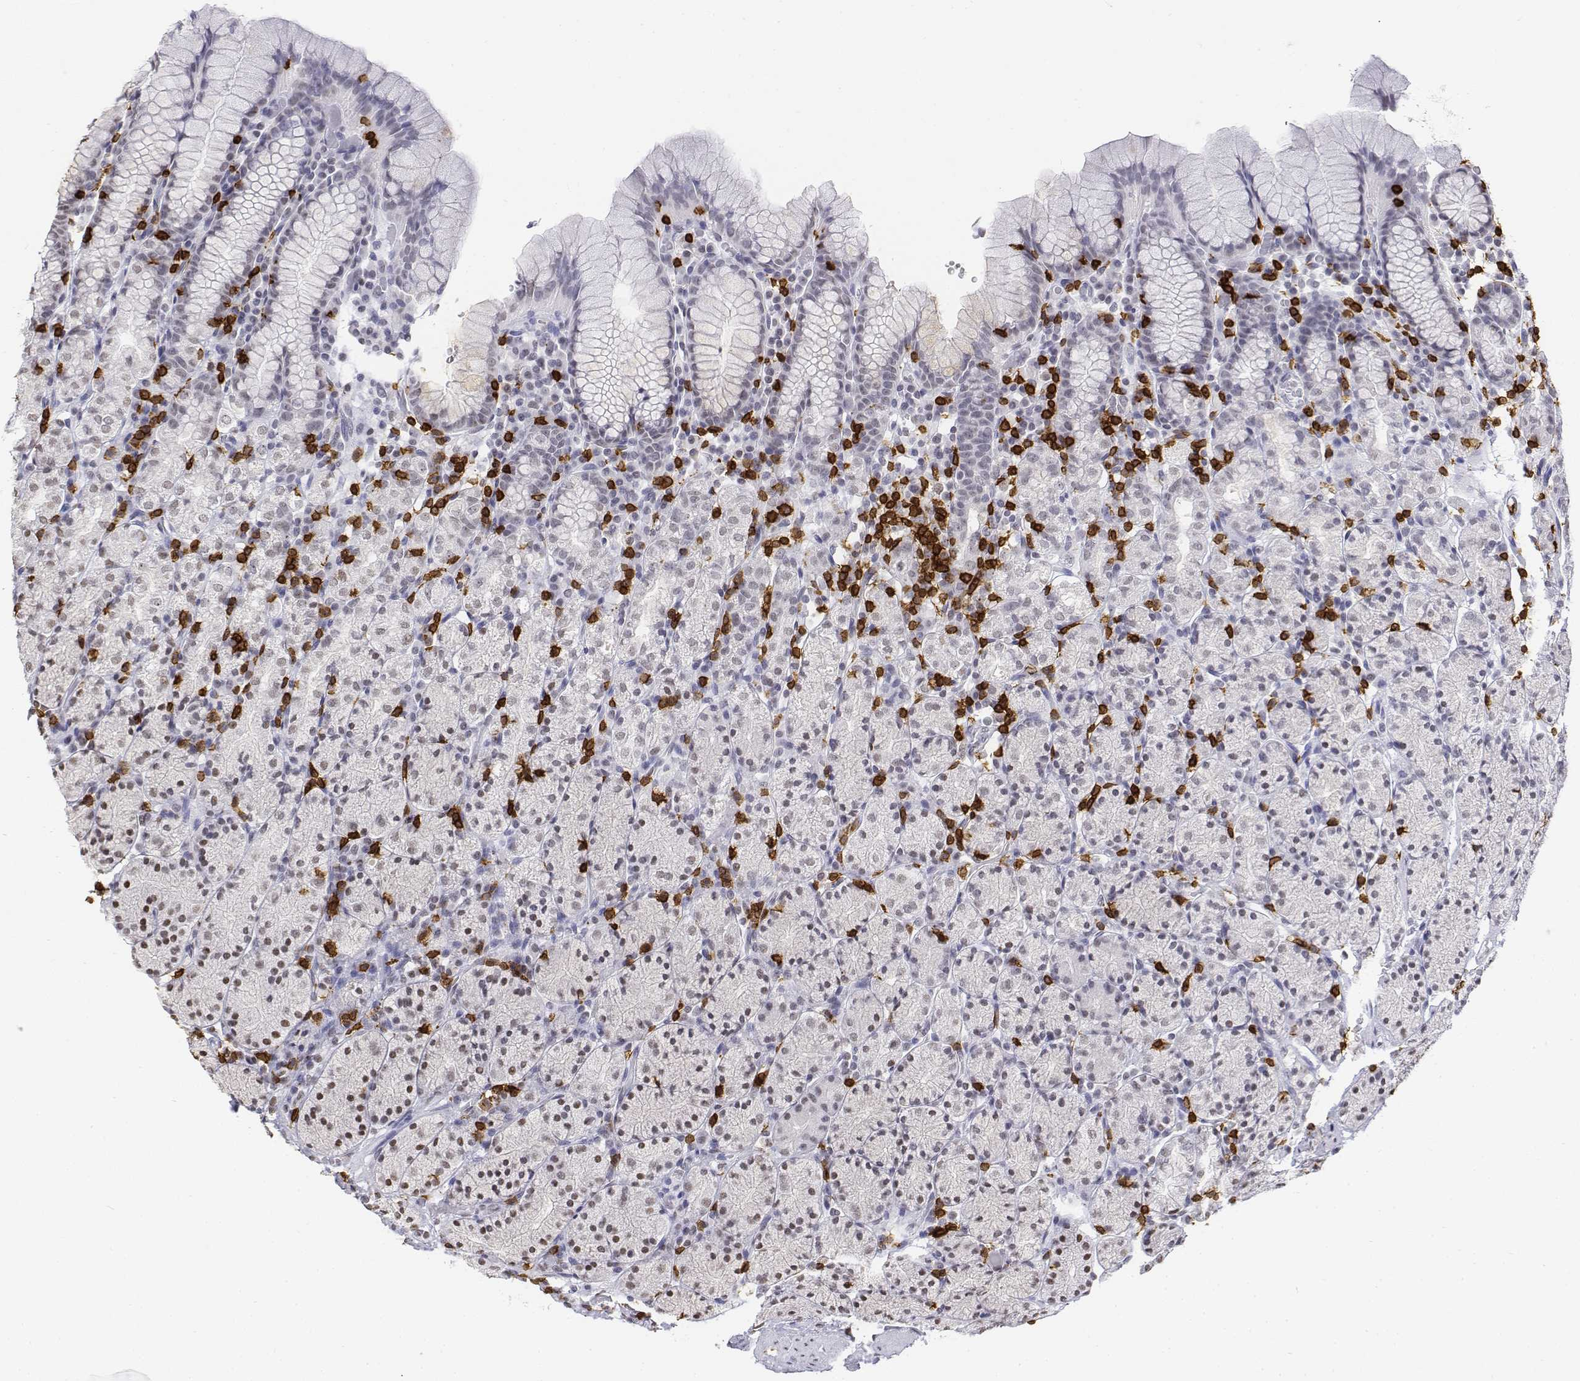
{"staining": {"intensity": "weak", "quantity": "25%-75%", "location": "nuclear"}, "tissue": "stomach", "cell_type": "Glandular cells", "image_type": "normal", "snomed": [{"axis": "morphology", "description": "Normal tissue, NOS"}, {"axis": "topography", "description": "Stomach, upper"}, {"axis": "topography", "description": "Stomach"}], "caption": "Immunohistochemical staining of normal stomach exhibits 25%-75% levels of weak nuclear protein expression in about 25%-75% of glandular cells. The protein is shown in brown color, while the nuclei are stained blue.", "gene": "CD3E", "patient": {"sex": "male", "age": 62}}